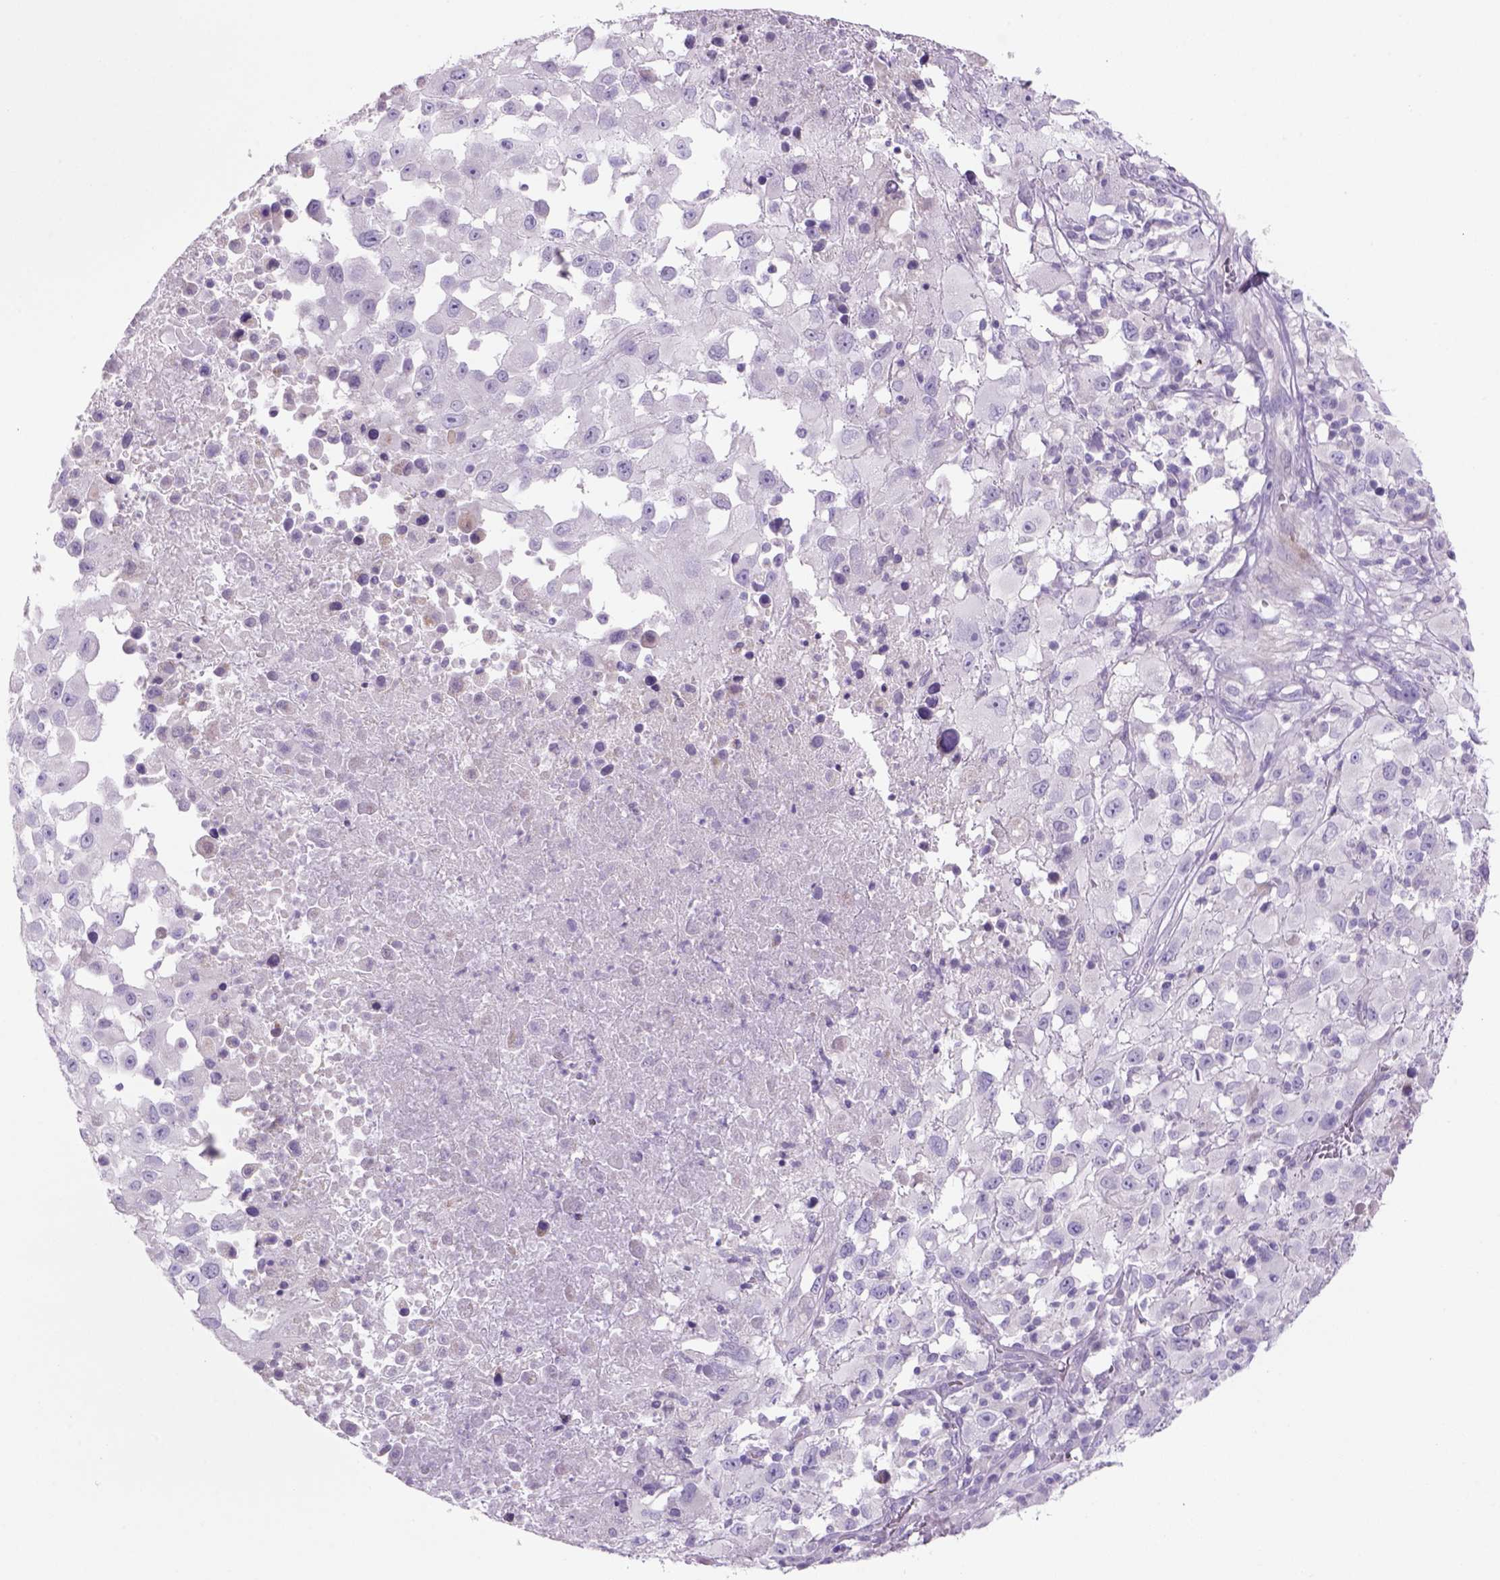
{"staining": {"intensity": "negative", "quantity": "none", "location": "none"}, "tissue": "melanoma", "cell_type": "Tumor cells", "image_type": "cancer", "snomed": [{"axis": "morphology", "description": "Malignant melanoma, Metastatic site"}, {"axis": "topography", "description": "Soft tissue"}], "caption": "Melanoma was stained to show a protein in brown. There is no significant positivity in tumor cells.", "gene": "ADGRV1", "patient": {"sex": "male", "age": 50}}